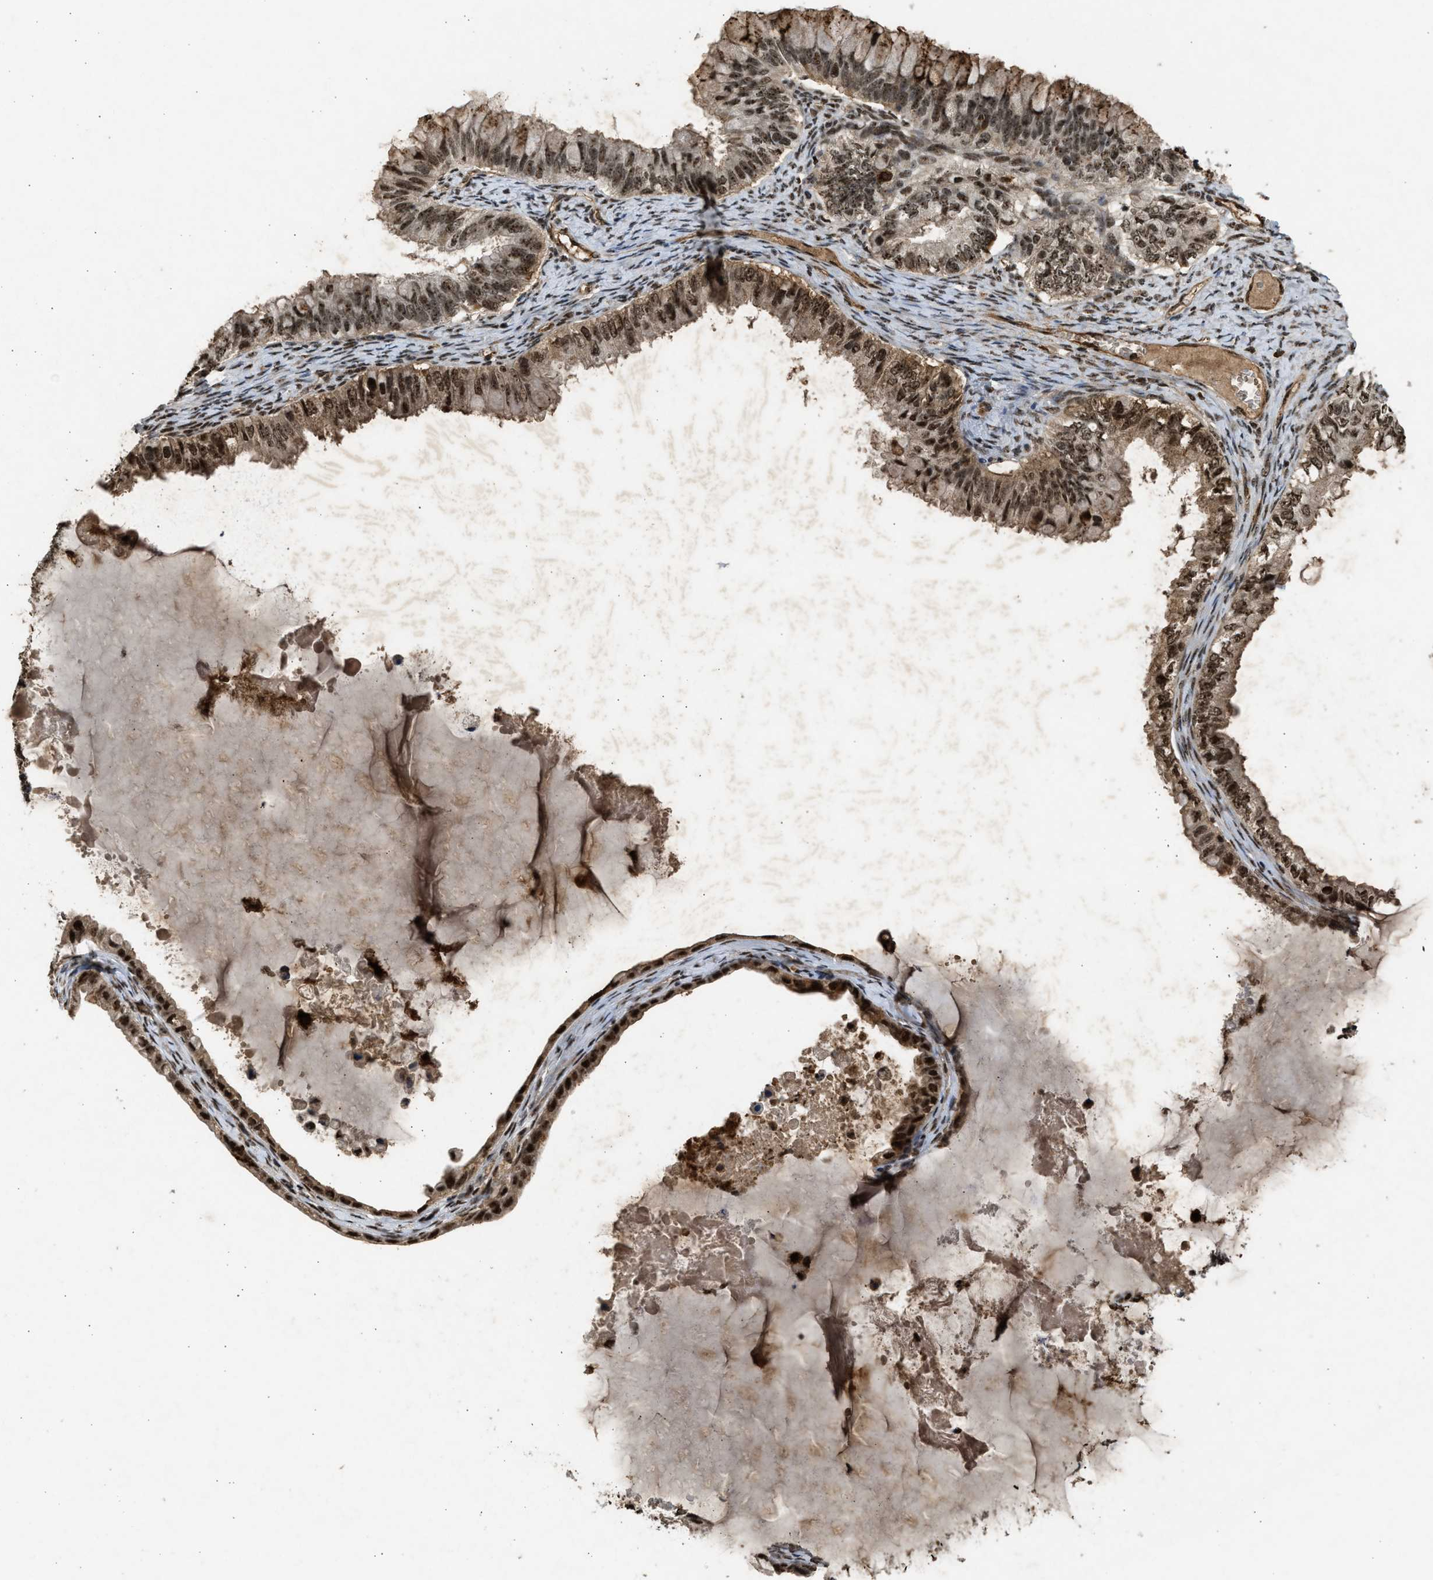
{"staining": {"intensity": "strong", "quantity": ">75%", "location": "cytoplasmic/membranous,nuclear"}, "tissue": "ovarian cancer", "cell_type": "Tumor cells", "image_type": "cancer", "snomed": [{"axis": "morphology", "description": "Cystadenocarcinoma, mucinous, NOS"}, {"axis": "topography", "description": "Ovary"}], "caption": "IHC of human ovarian mucinous cystadenocarcinoma reveals high levels of strong cytoplasmic/membranous and nuclear staining in approximately >75% of tumor cells.", "gene": "TFDP2", "patient": {"sex": "female", "age": 80}}